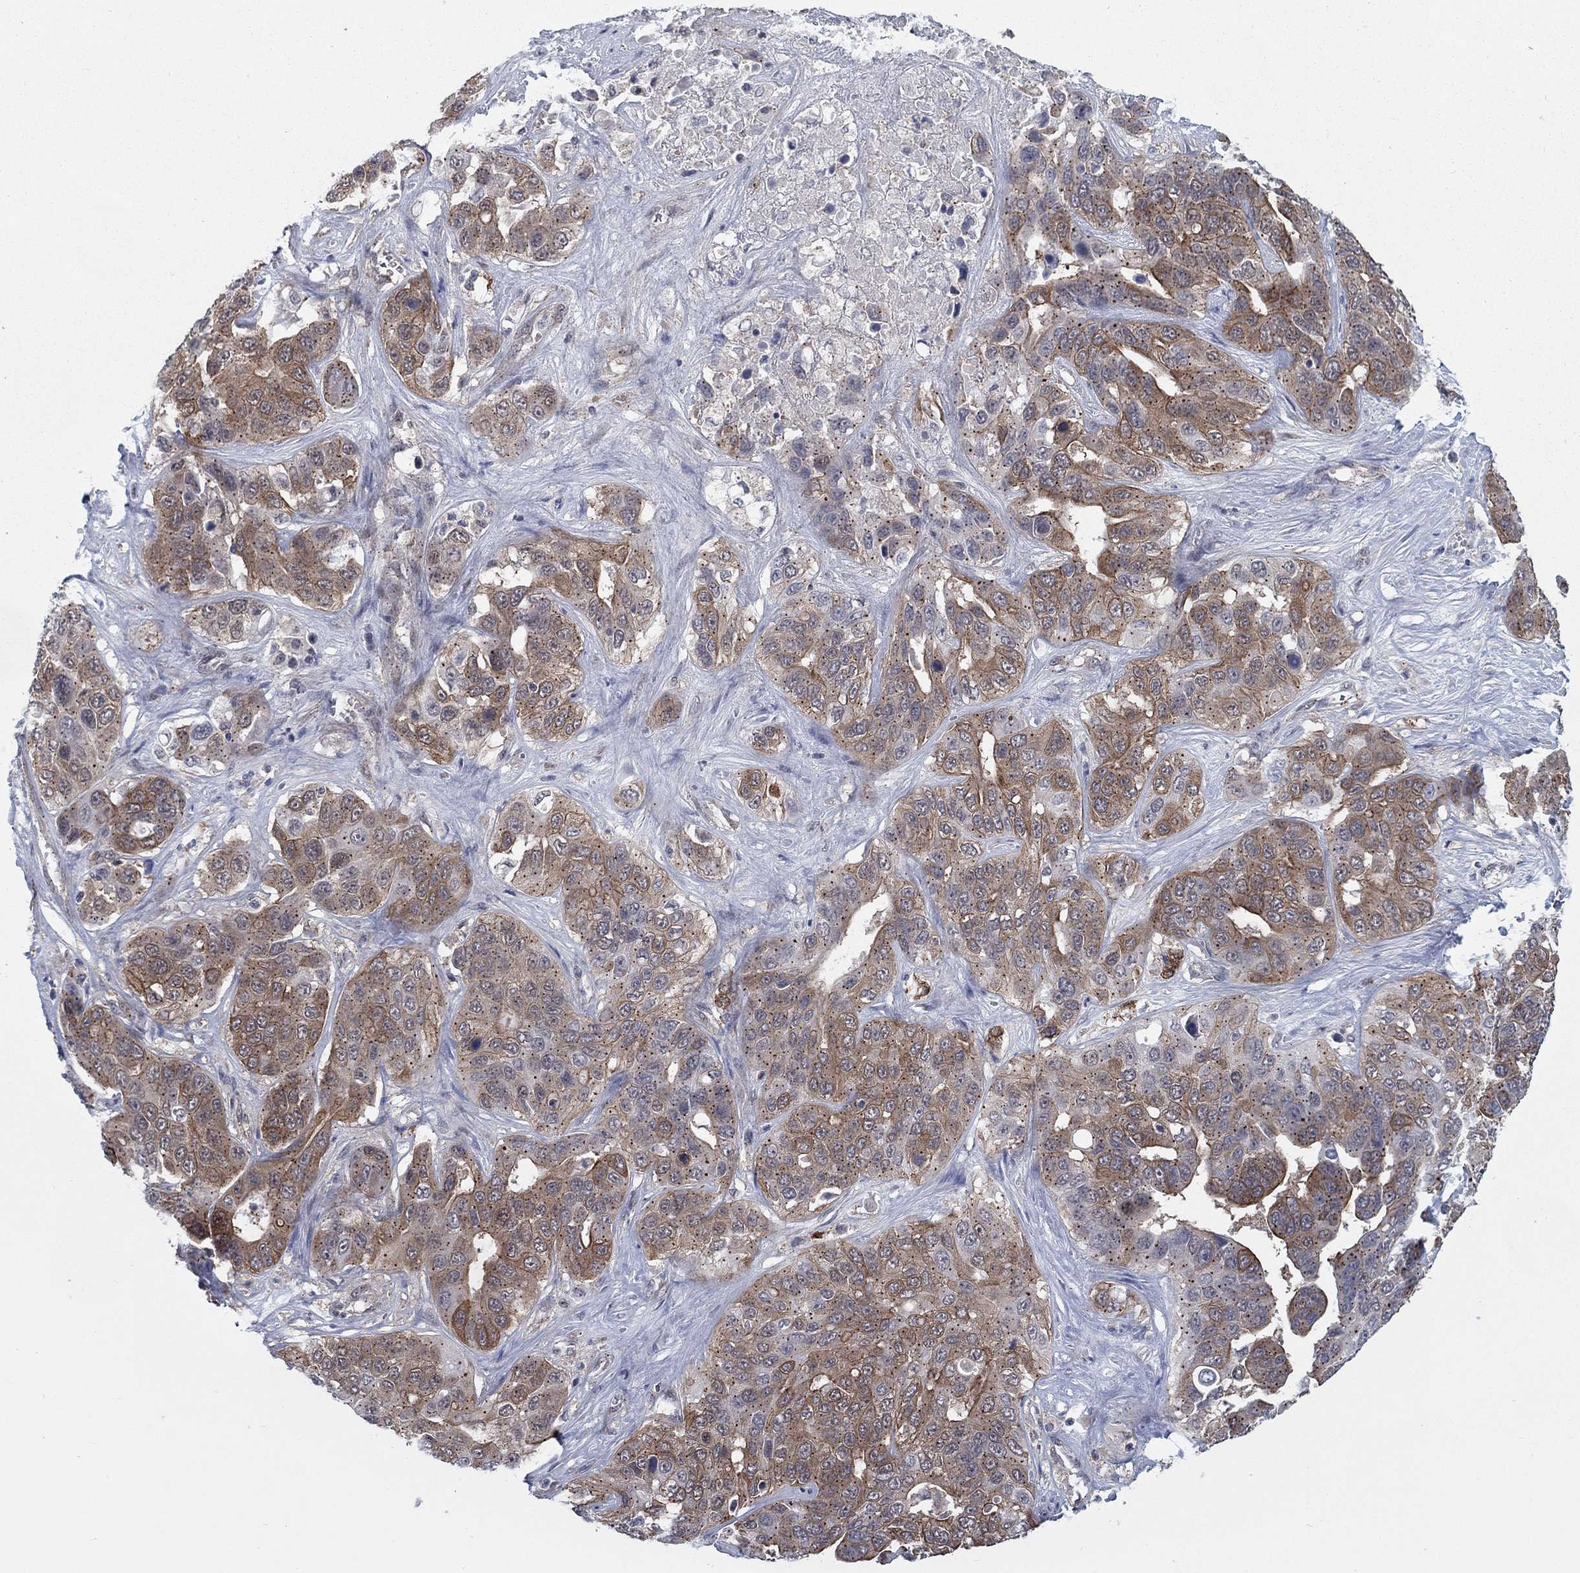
{"staining": {"intensity": "moderate", "quantity": ">75%", "location": "cytoplasmic/membranous"}, "tissue": "liver cancer", "cell_type": "Tumor cells", "image_type": "cancer", "snomed": [{"axis": "morphology", "description": "Cholangiocarcinoma"}, {"axis": "topography", "description": "Liver"}], "caption": "Immunohistochemical staining of human liver cholangiocarcinoma reveals medium levels of moderate cytoplasmic/membranous protein positivity in approximately >75% of tumor cells.", "gene": "SH3RF1", "patient": {"sex": "female", "age": 52}}